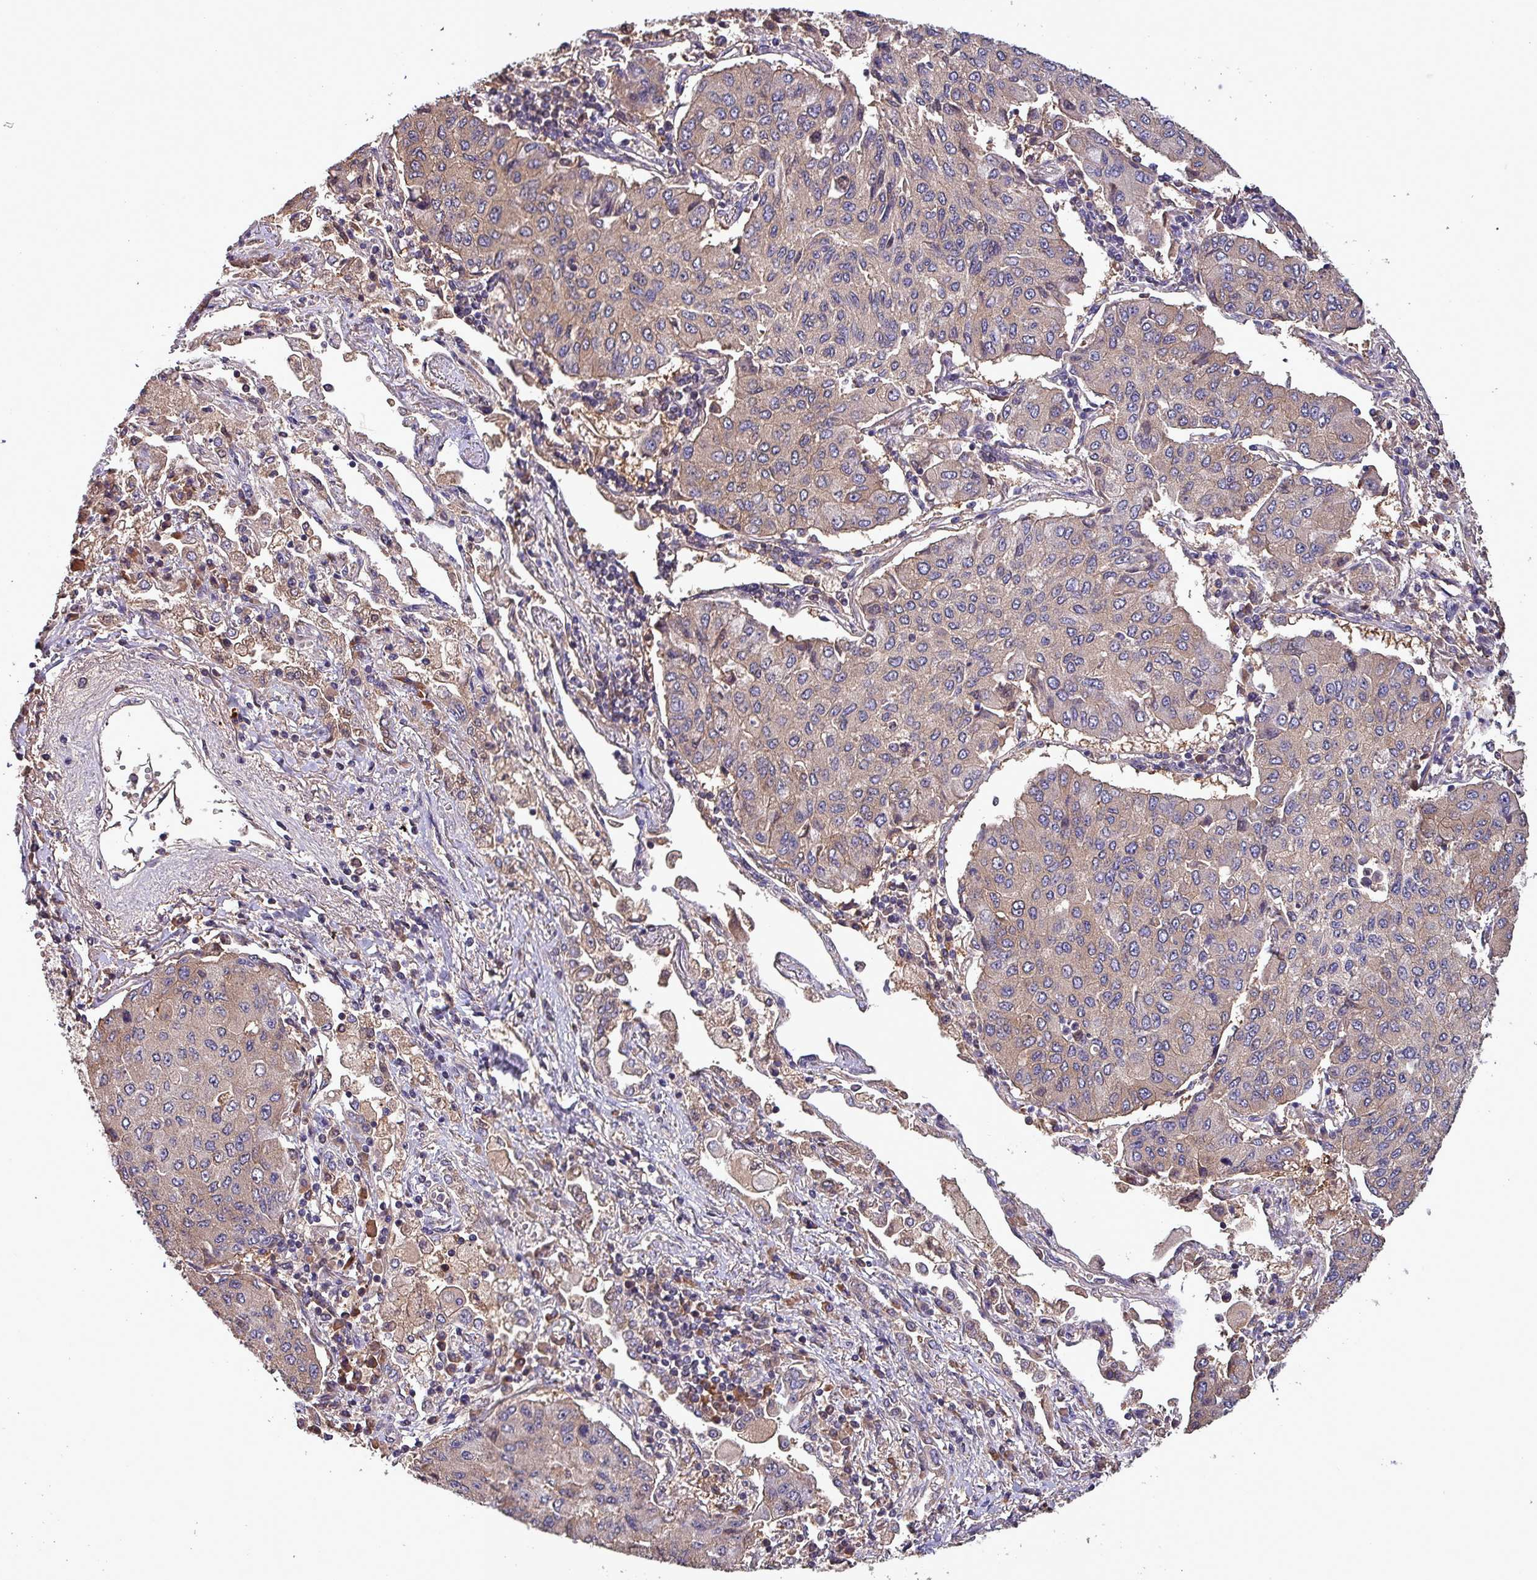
{"staining": {"intensity": "weak", "quantity": ">75%", "location": "cytoplasmic/membranous"}, "tissue": "lung cancer", "cell_type": "Tumor cells", "image_type": "cancer", "snomed": [{"axis": "morphology", "description": "Squamous cell carcinoma, NOS"}, {"axis": "topography", "description": "Lung"}], "caption": "Squamous cell carcinoma (lung) tissue displays weak cytoplasmic/membranous expression in about >75% of tumor cells, visualized by immunohistochemistry.", "gene": "PAFAH1B2", "patient": {"sex": "male", "age": 74}}